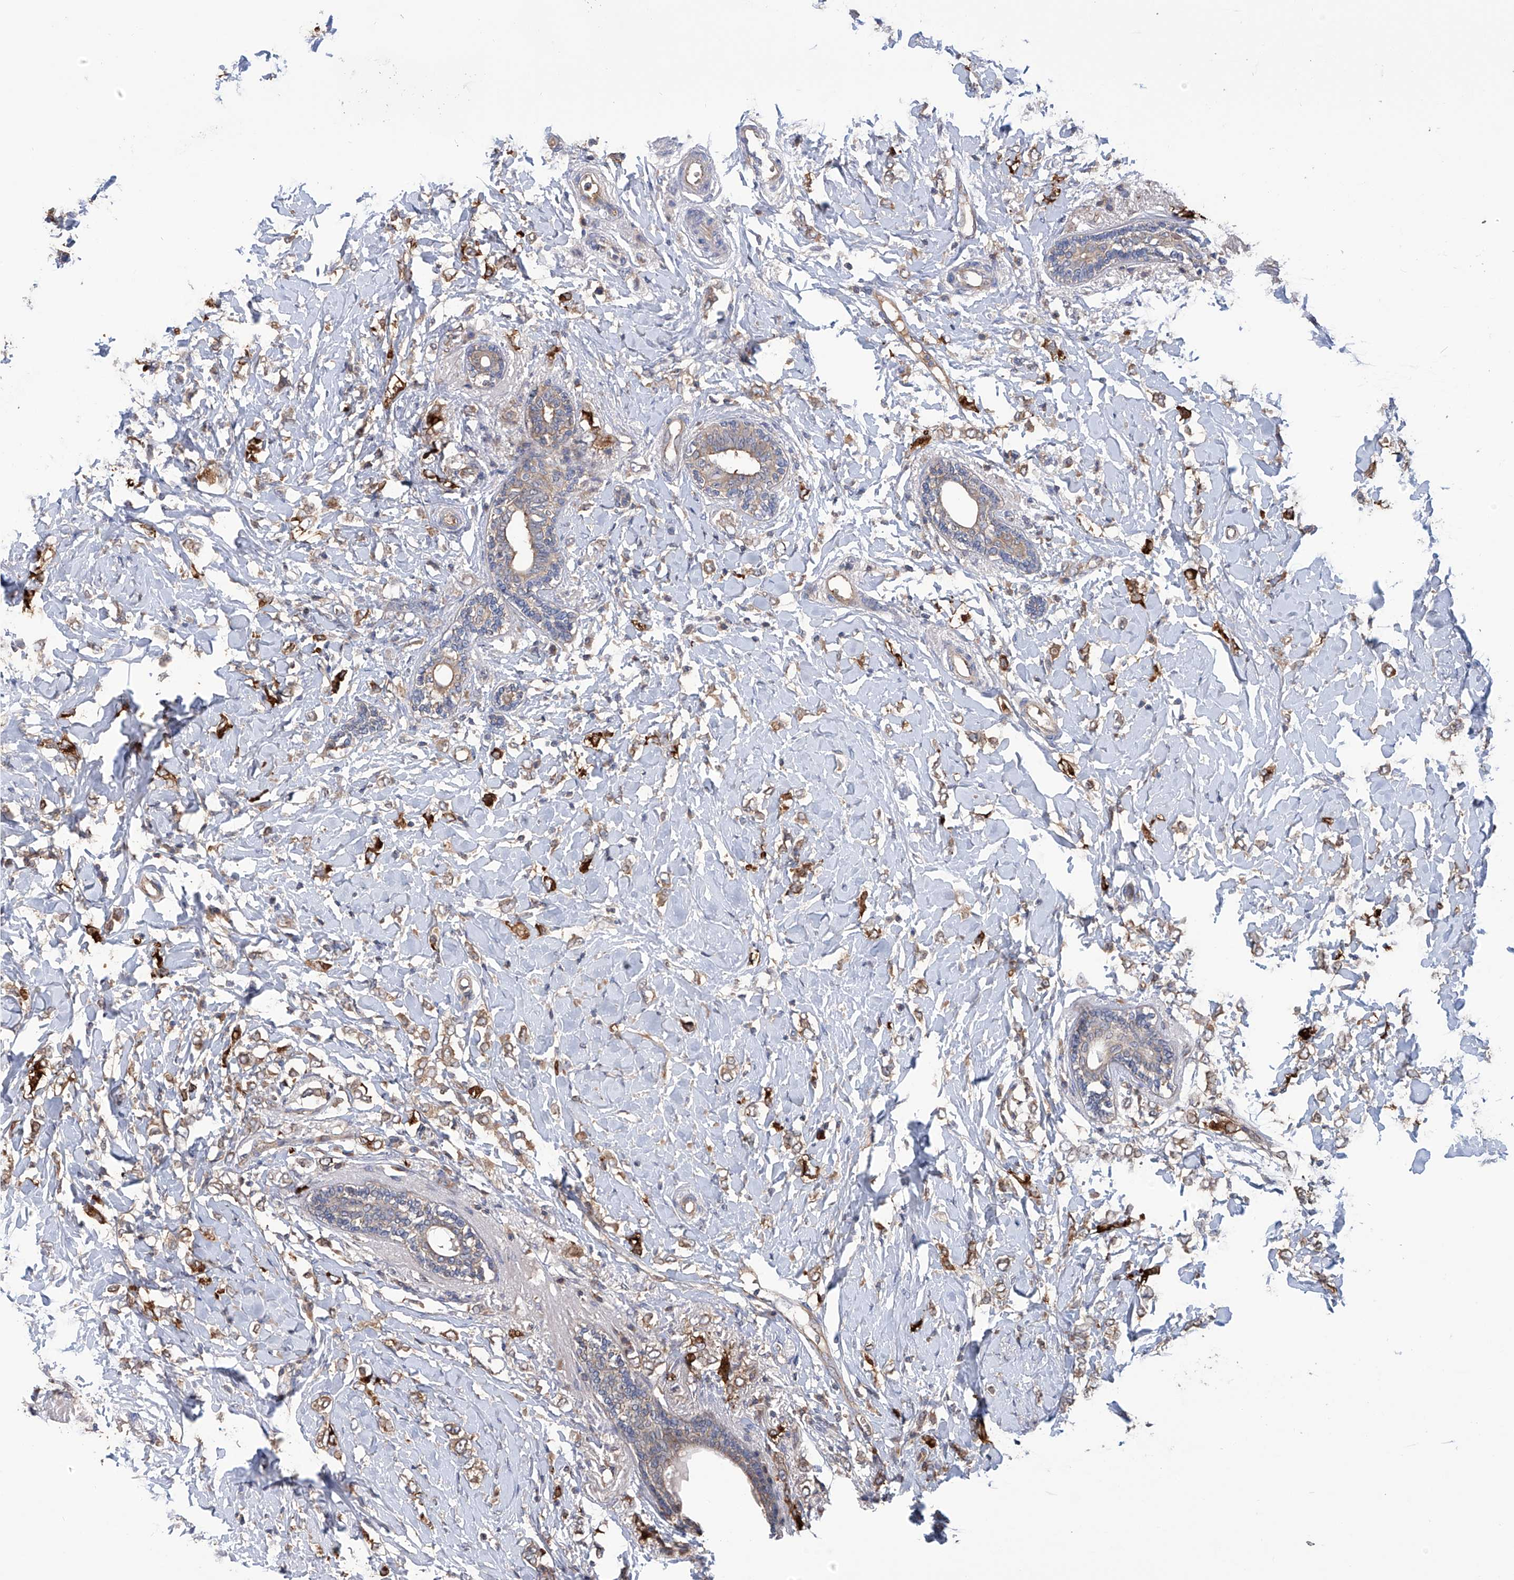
{"staining": {"intensity": "moderate", "quantity": ">75%", "location": "cytoplasmic/membranous"}, "tissue": "breast cancer", "cell_type": "Tumor cells", "image_type": "cancer", "snomed": [{"axis": "morphology", "description": "Normal tissue, NOS"}, {"axis": "morphology", "description": "Lobular carcinoma"}, {"axis": "topography", "description": "Breast"}], "caption": "Moderate cytoplasmic/membranous staining for a protein is identified in about >75% of tumor cells of breast cancer using IHC.", "gene": "NUDT17", "patient": {"sex": "female", "age": 47}}